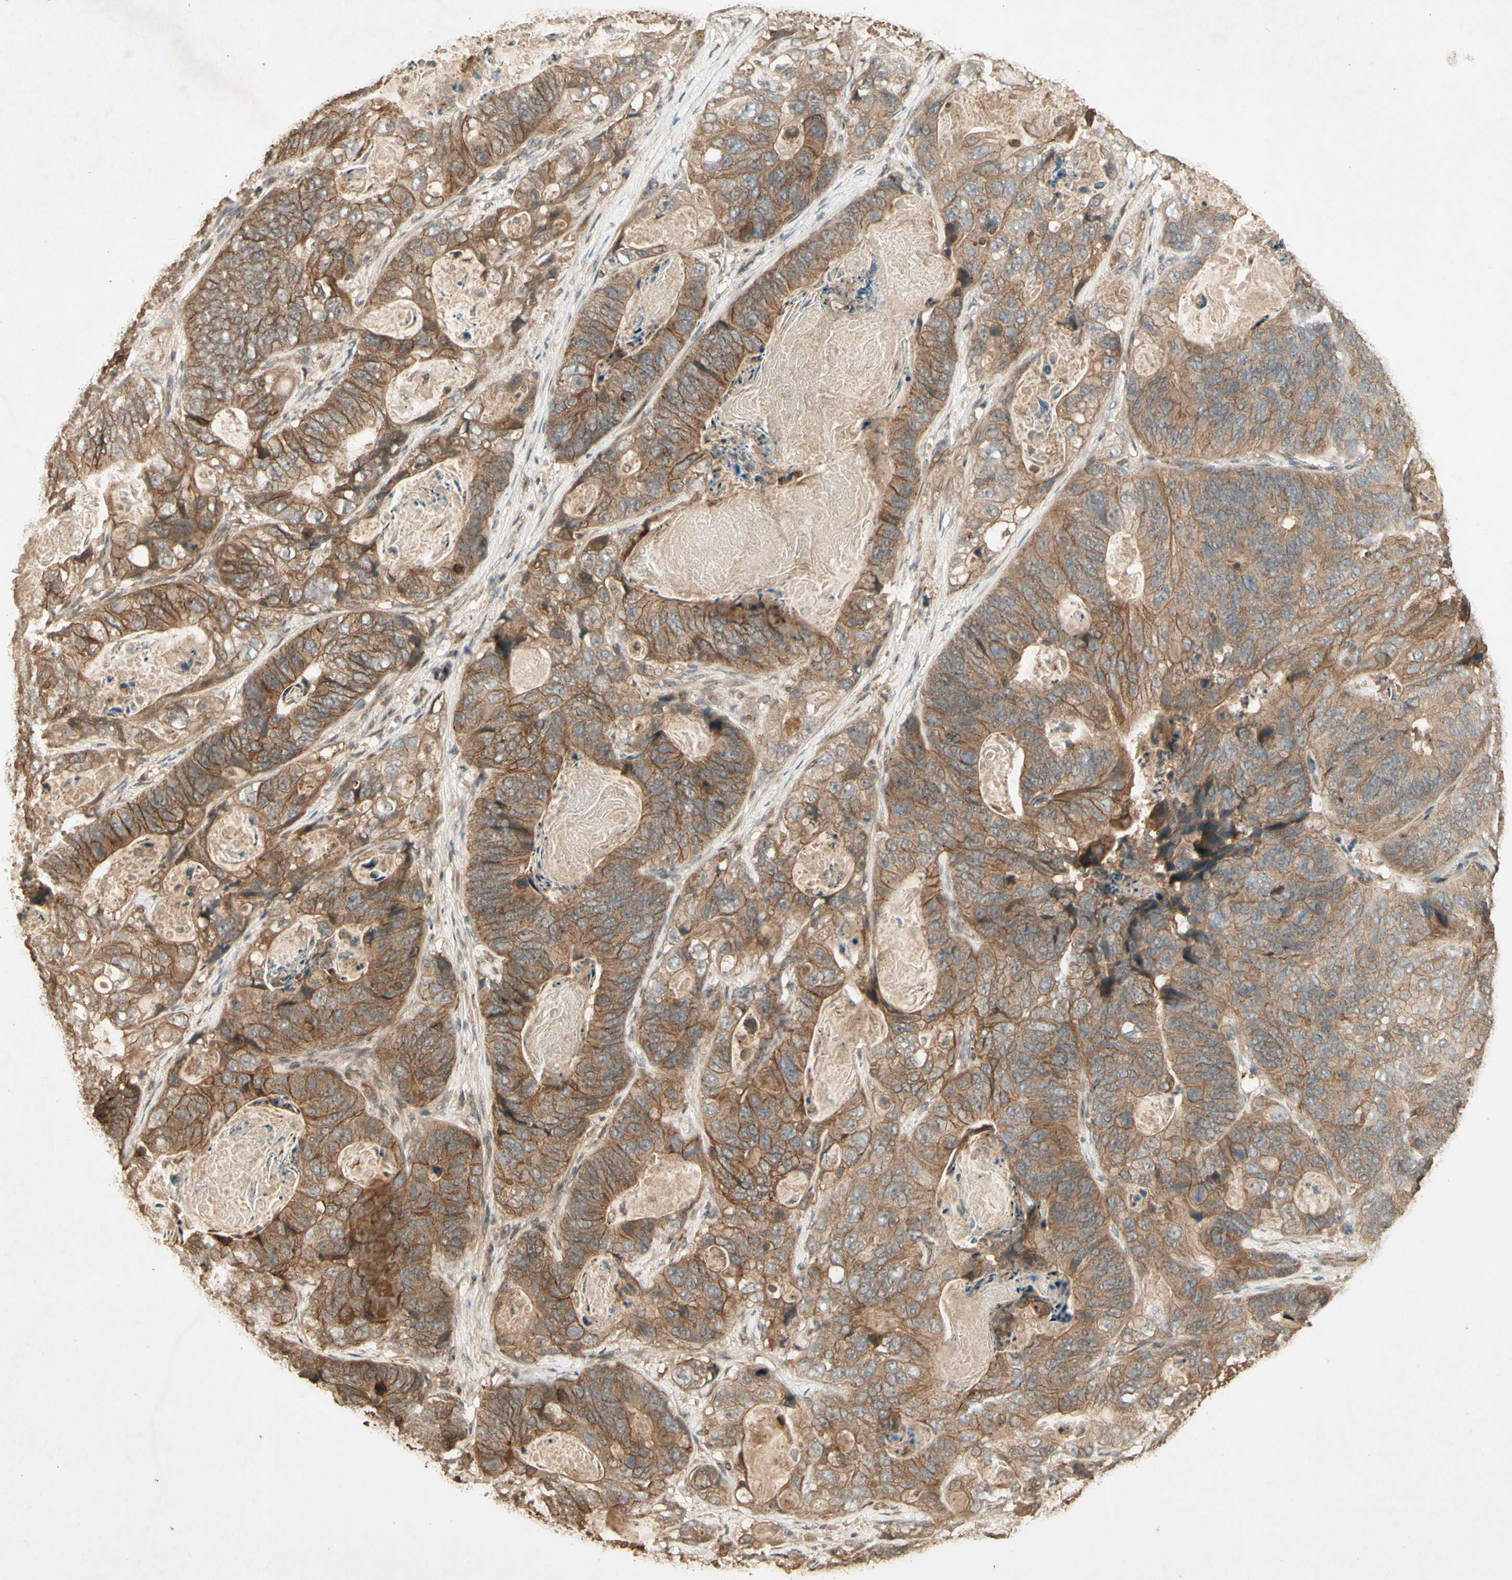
{"staining": {"intensity": "moderate", "quantity": ">75%", "location": "cytoplasmic/membranous"}, "tissue": "stomach cancer", "cell_type": "Tumor cells", "image_type": "cancer", "snomed": [{"axis": "morphology", "description": "Adenocarcinoma, NOS"}, {"axis": "topography", "description": "Stomach"}], "caption": "Stomach cancer (adenocarcinoma) stained with a protein marker reveals moderate staining in tumor cells.", "gene": "SMAD9", "patient": {"sex": "female", "age": 89}}